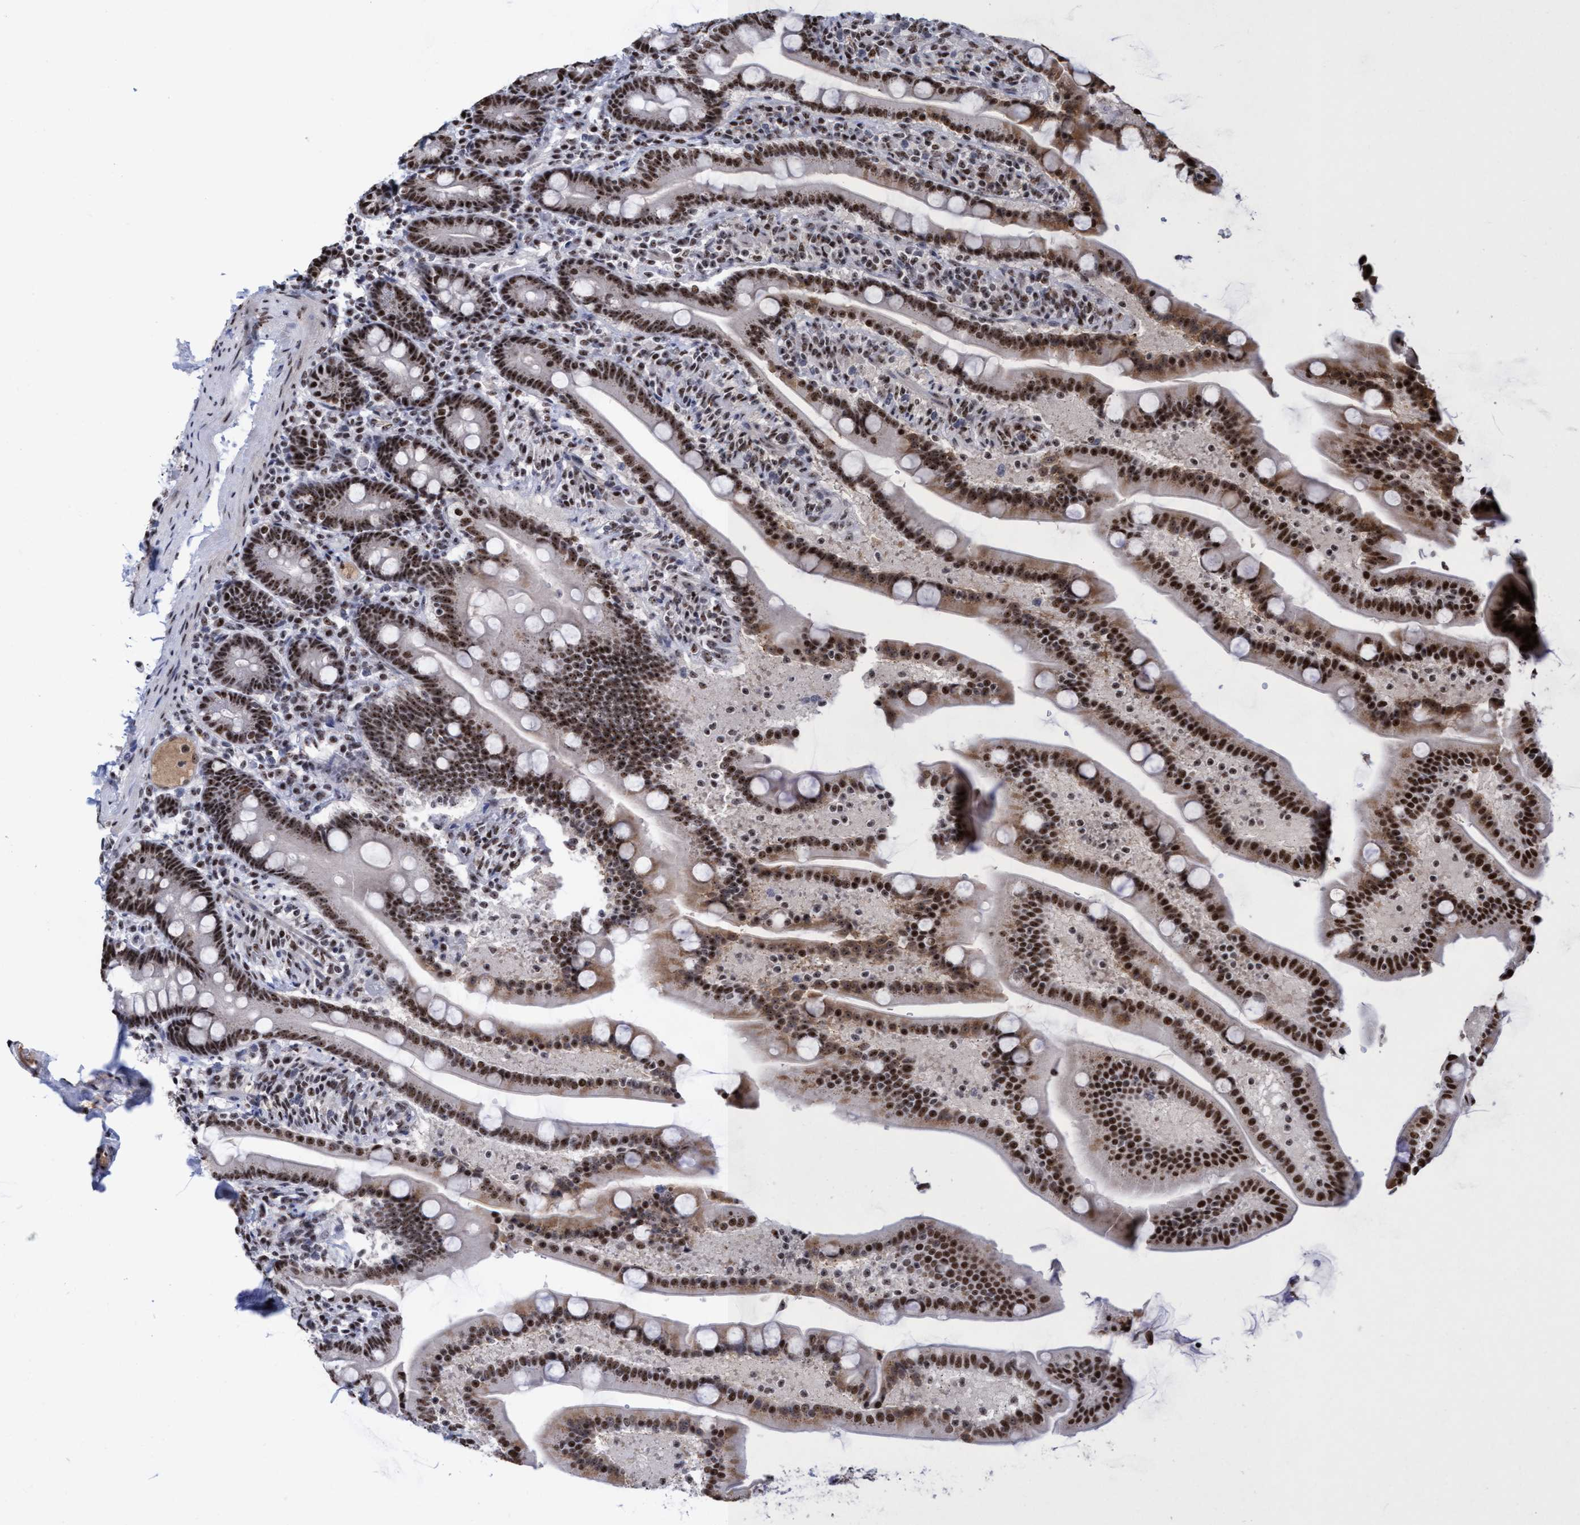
{"staining": {"intensity": "strong", "quantity": ">75%", "location": "nuclear"}, "tissue": "duodenum", "cell_type": "Glandular cells", "image_type": "normal", "snomed": [{"axis": "morphology", "description": "Normal tissue, NOS"}, {"axis": "topography", "description": "Duodenum"}], "caption": "Glandular cells exhibit high levels of strong nuclear expression in about >75% of cells in benign human duodenum.", "gene": "EFCAB10", "patient": {"sex": "male", "age": 54}}